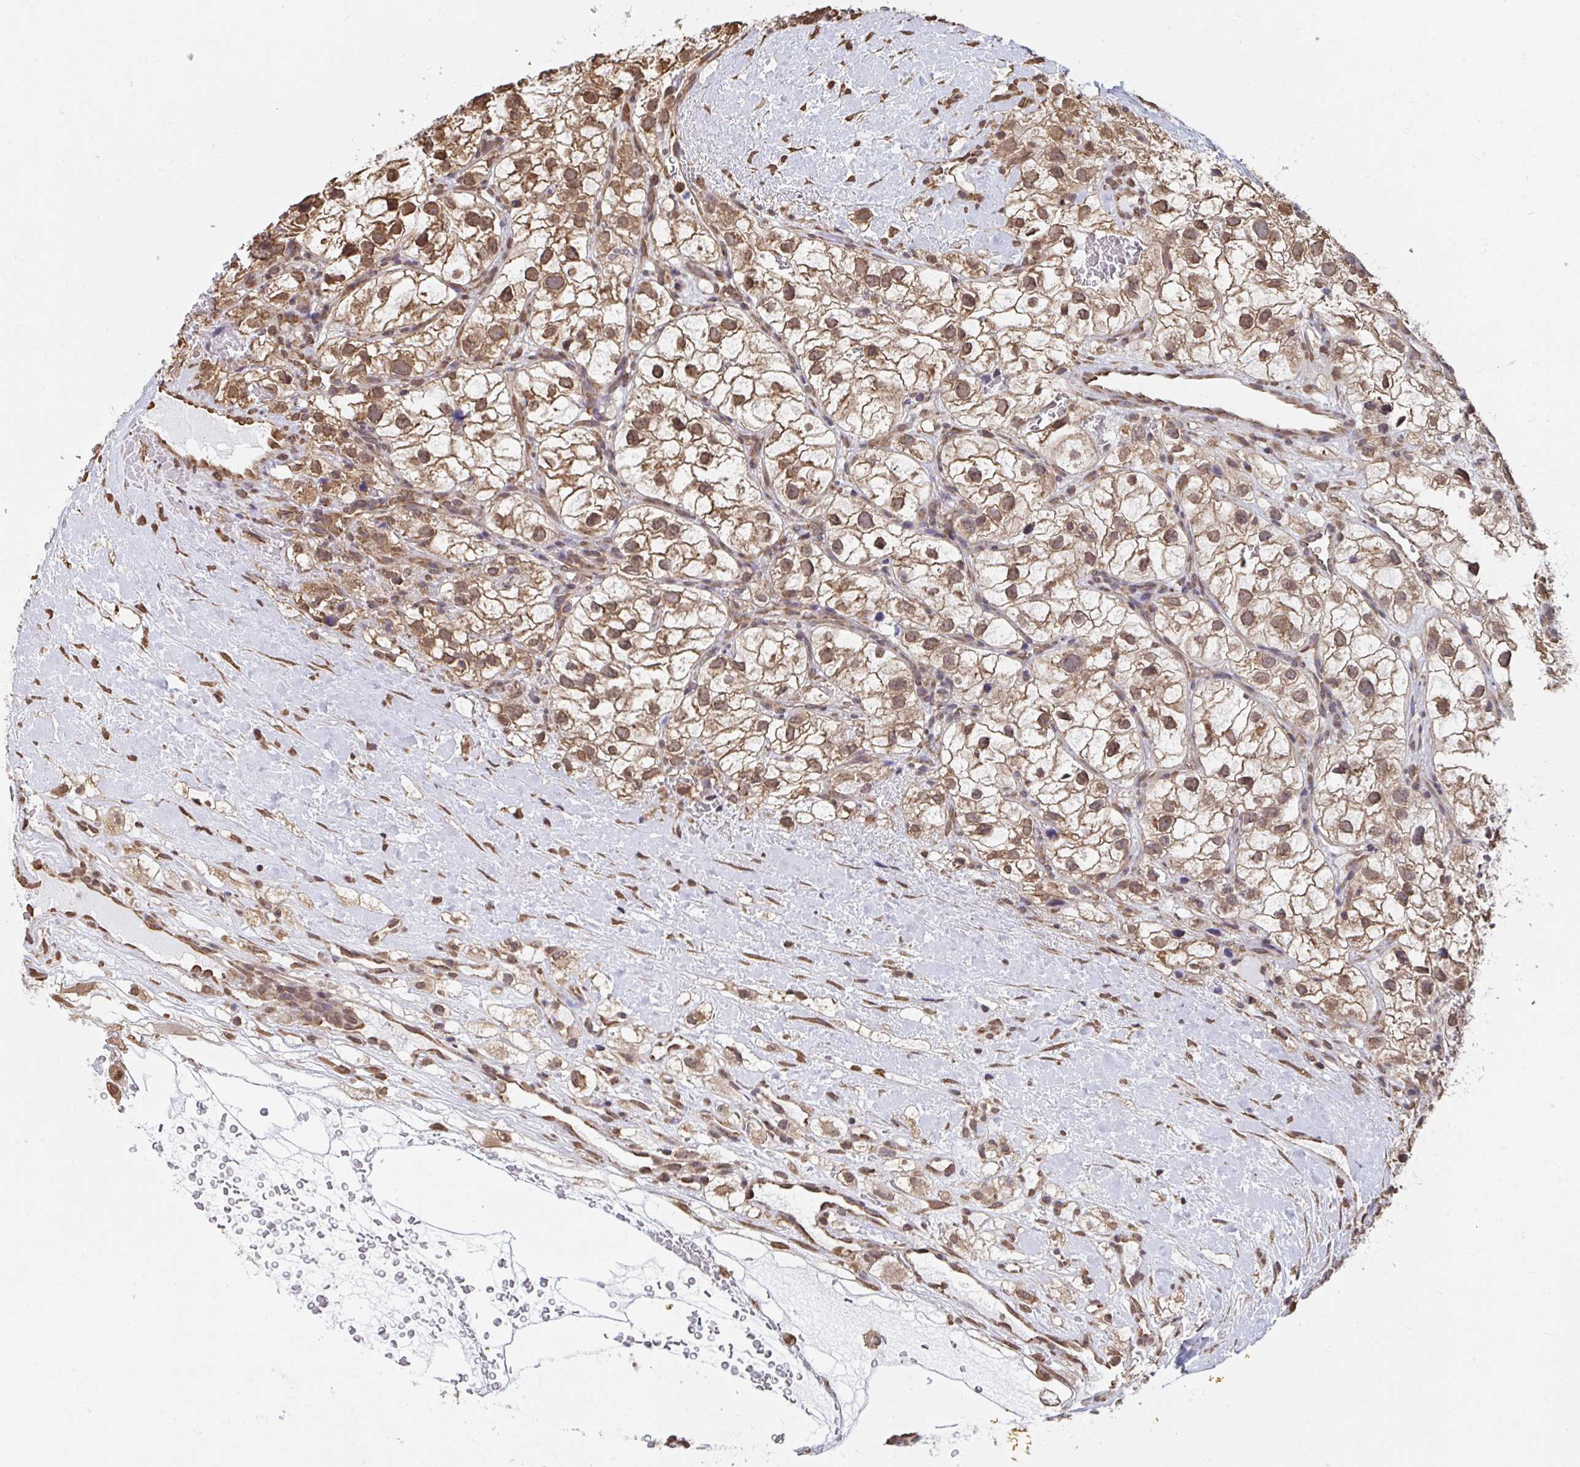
{"staining": {"intensity": "moderate", "quantity": ">75%", "location": "cytoplasmic/membranous,nuclear"}, "tissue": "renal cancer", "cell_type": "Tumor cells", "image_type": "cancer", "snomed": [{"axis": "morphology", "description": "Adenocarcinoma, NOS"}, {"axis": "topography", "description": "Kidney"}], "caption": "Tumor cells demonstrate medium levels of moderate cytoplasmic/membranous and nuclear expression in about >75% of cells in adenocarcinoma (renal). Using DAB (3,3'-diaminobenzidine) (brown) and hematoxylin (blue) stains, captured at high magnification using brightfield microscopy.", "gene": "SYNCRIP", "patient": {"sex": "male", "age": 59}}